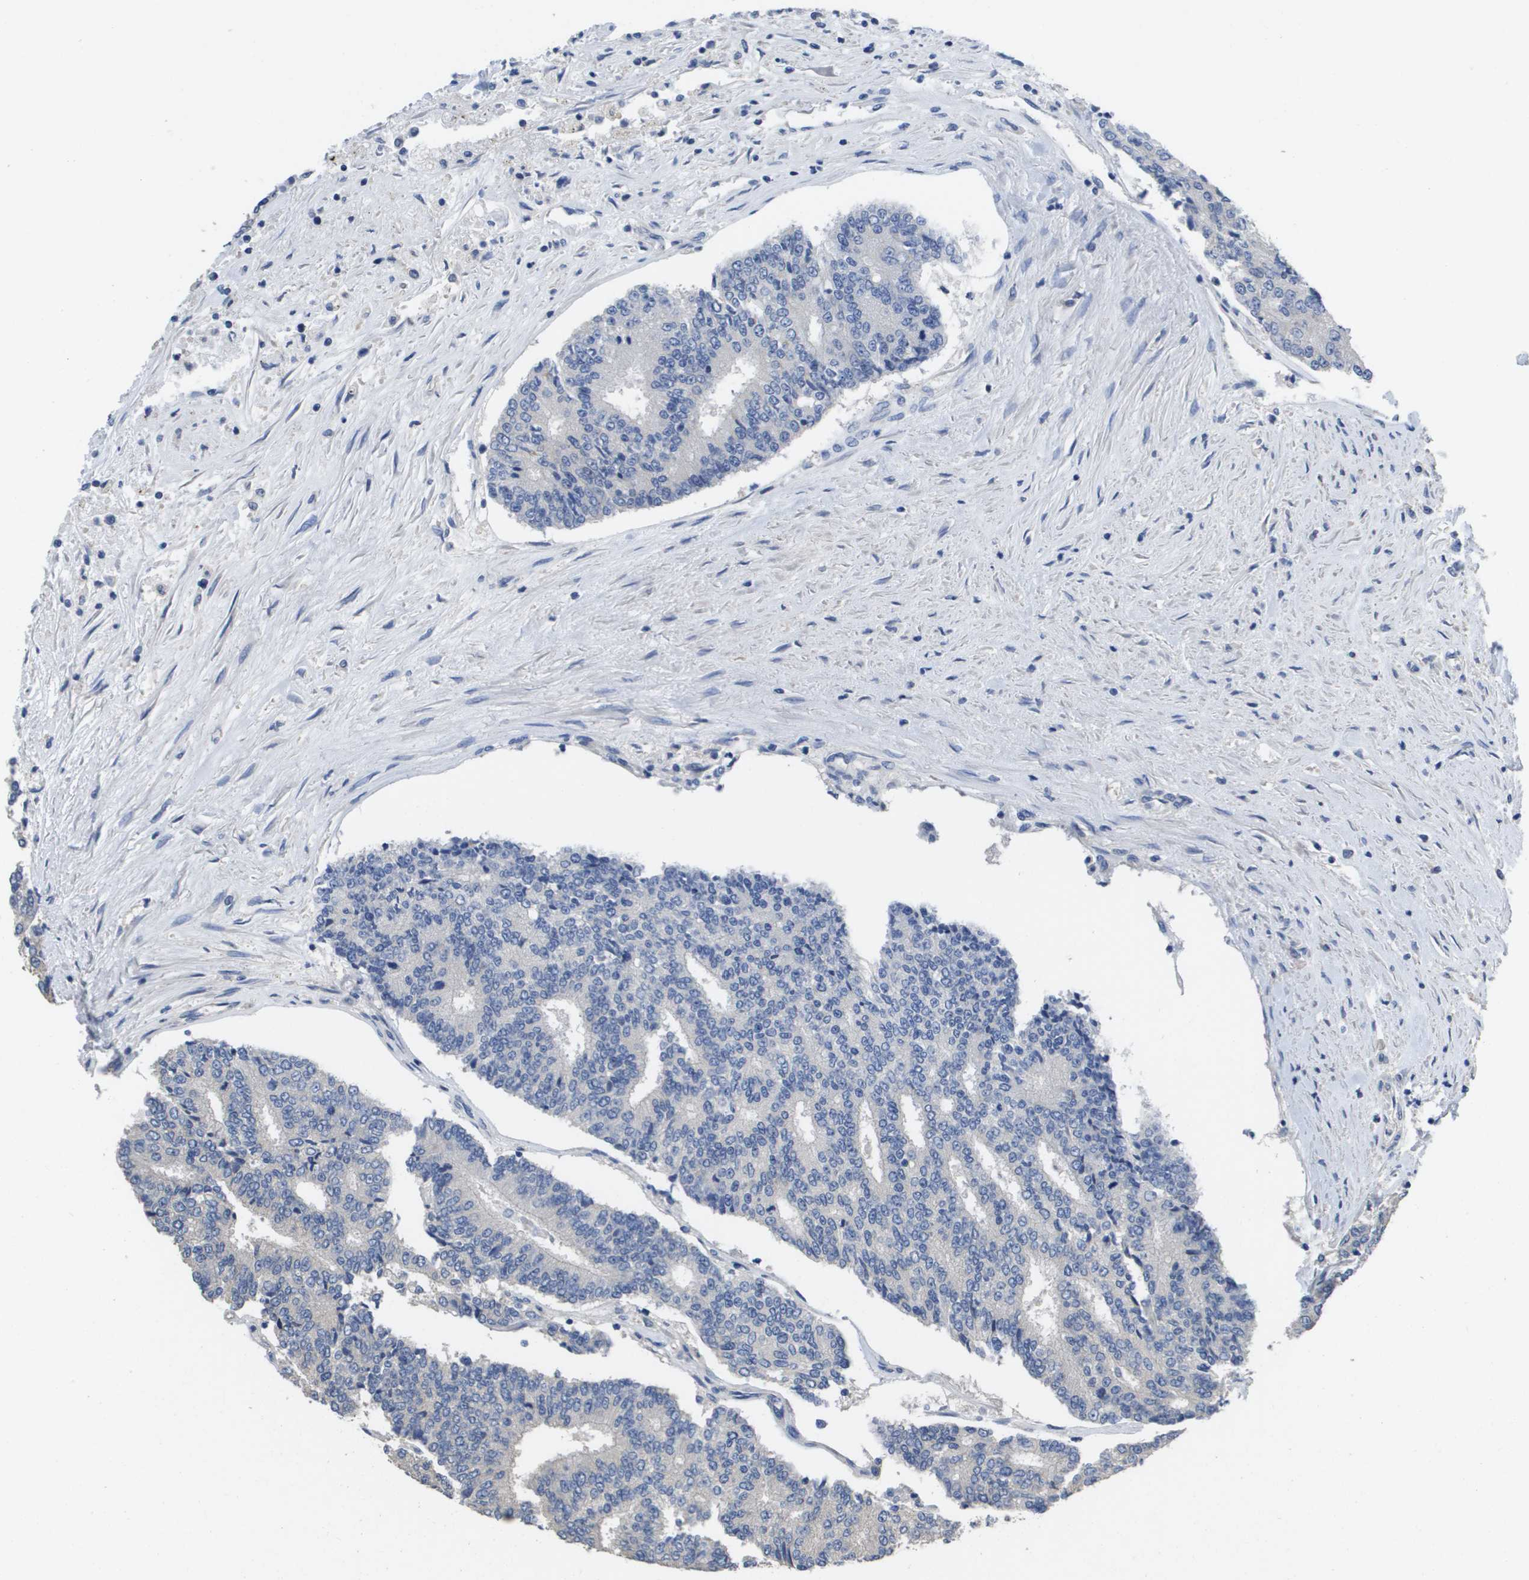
{"staining": {"intensity": "negative", "quantity": "none", "location": "none"}, "tissue": "prostate cancer", "cell_type": "Tumor cells", "image_type": "cancer", "snomed": [{"axis": "morphology", "description": "Normal tissue, NOS"}, {"axis": "morphology", "description": "Adenocarcinoma, High grade"}, {"axis": "topography", "description": "Prostate"}, {"axis": "topography", "description": "Seminal veicle"}], "caption": "High power microscopy image of an IHC micrograph of prostate cancer (high-grade adenocarcinoma), revealing no significant positivity in tumor cells.", "gene": "CA9", "patient": {"sex": "male", "age": 55}}